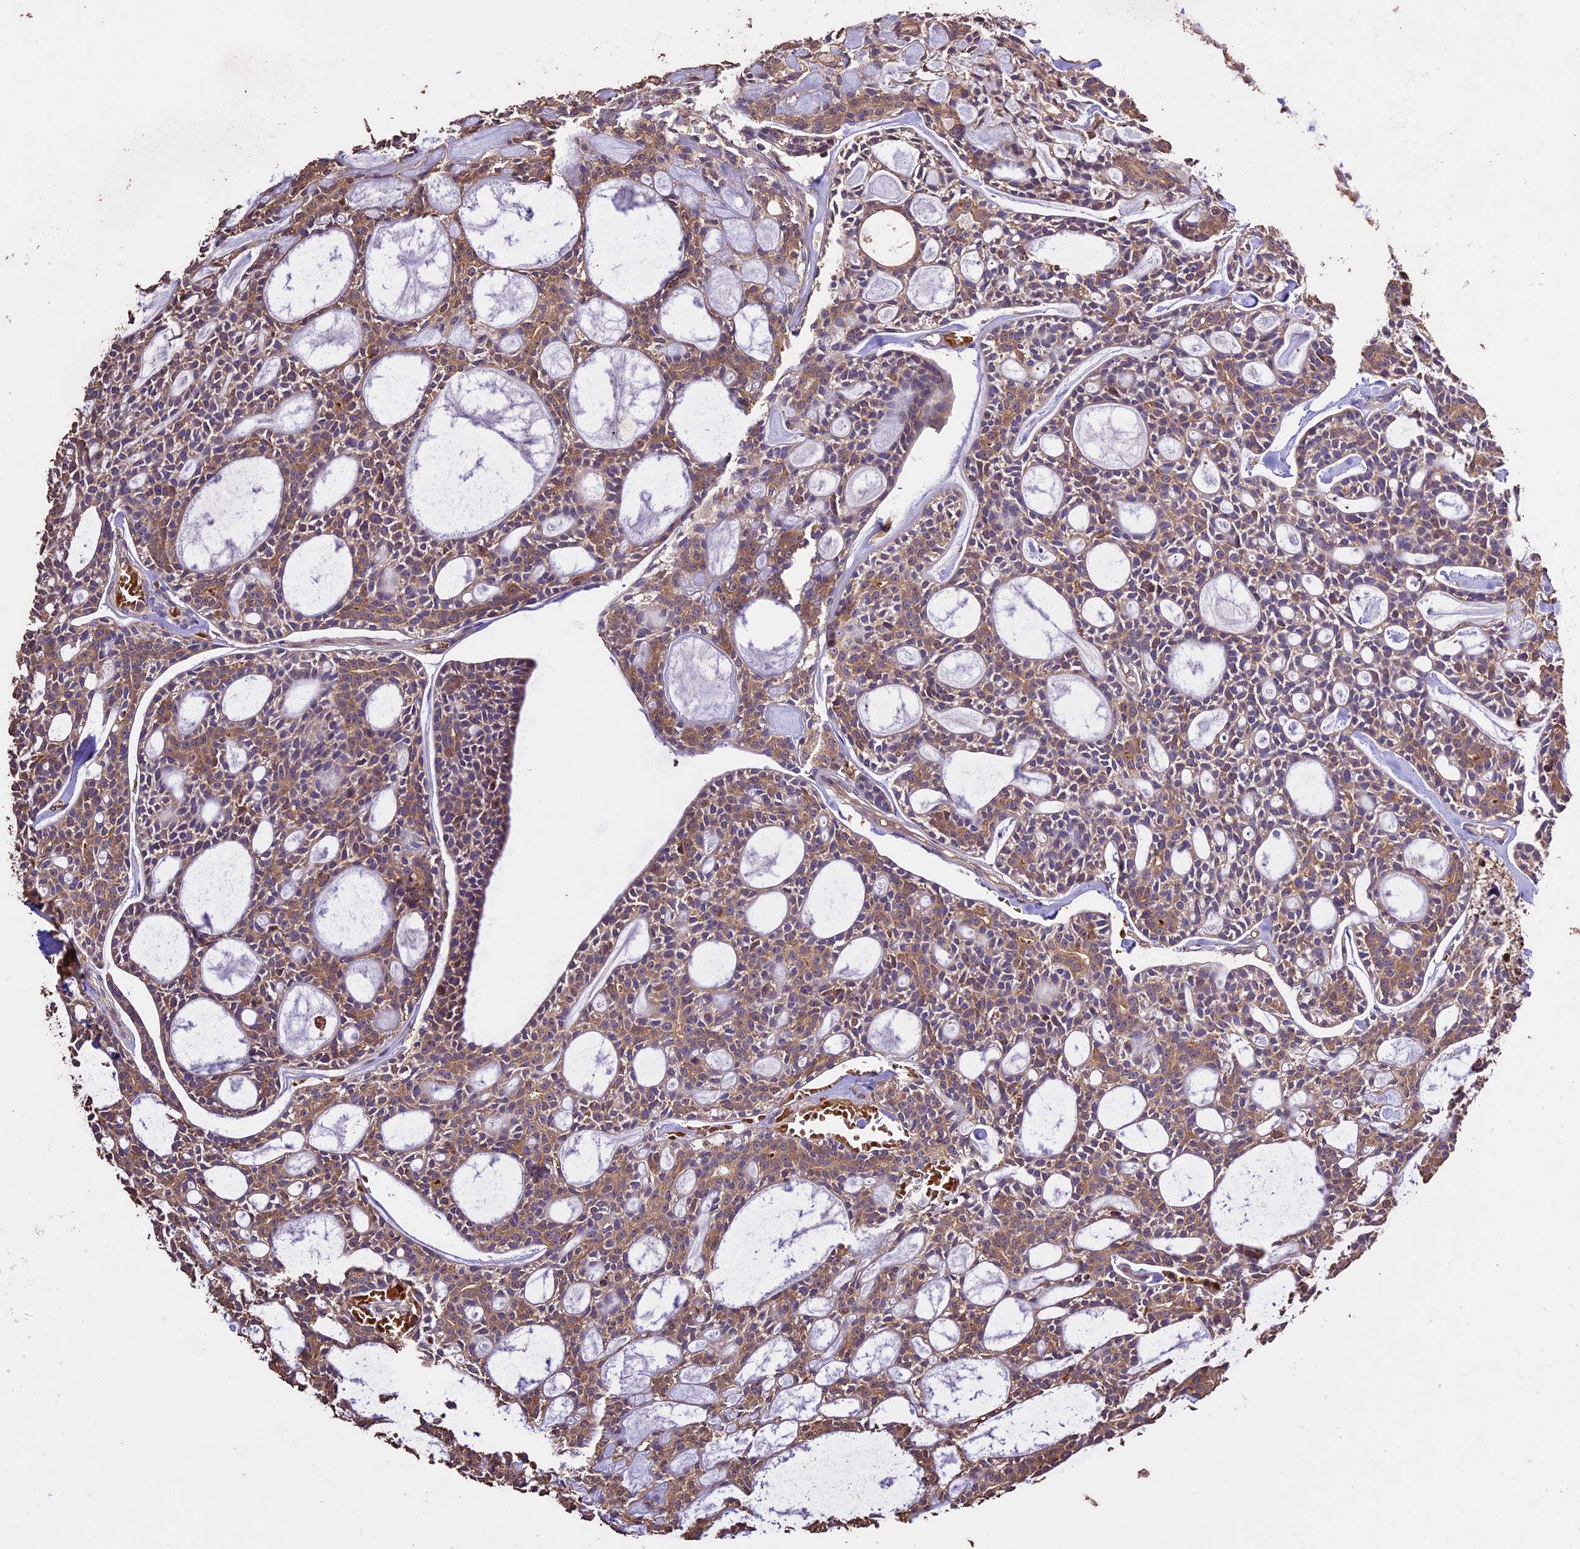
{"staining": {"intensity": "moderate", "quantity": ">75%", "location": "cytoplasmic/membranous"}, "tissue": "head and neck cancer", "cell_type": "Tumor cells", "image_type": "cancer", "snomed": [{"axis": "morphology", "description": "Adenocarcinoma, NOS"}, {"axis": "topography", "description": "Salivary gland"}, {"axis": "topography", "description": "Head-Neck"}], "caption": "Immunohistochemistry (IHC) (DAB) staining of human adenocarcinoma (head and neck) exhibits moderate cytoplasmic/membranous protein staining in approximately >75% of tumor cells. (DAB IHC with brightfield microscopy, high magnification).", "gene": "CRLF1", "patient": {"sex": "male", "age": 55}}